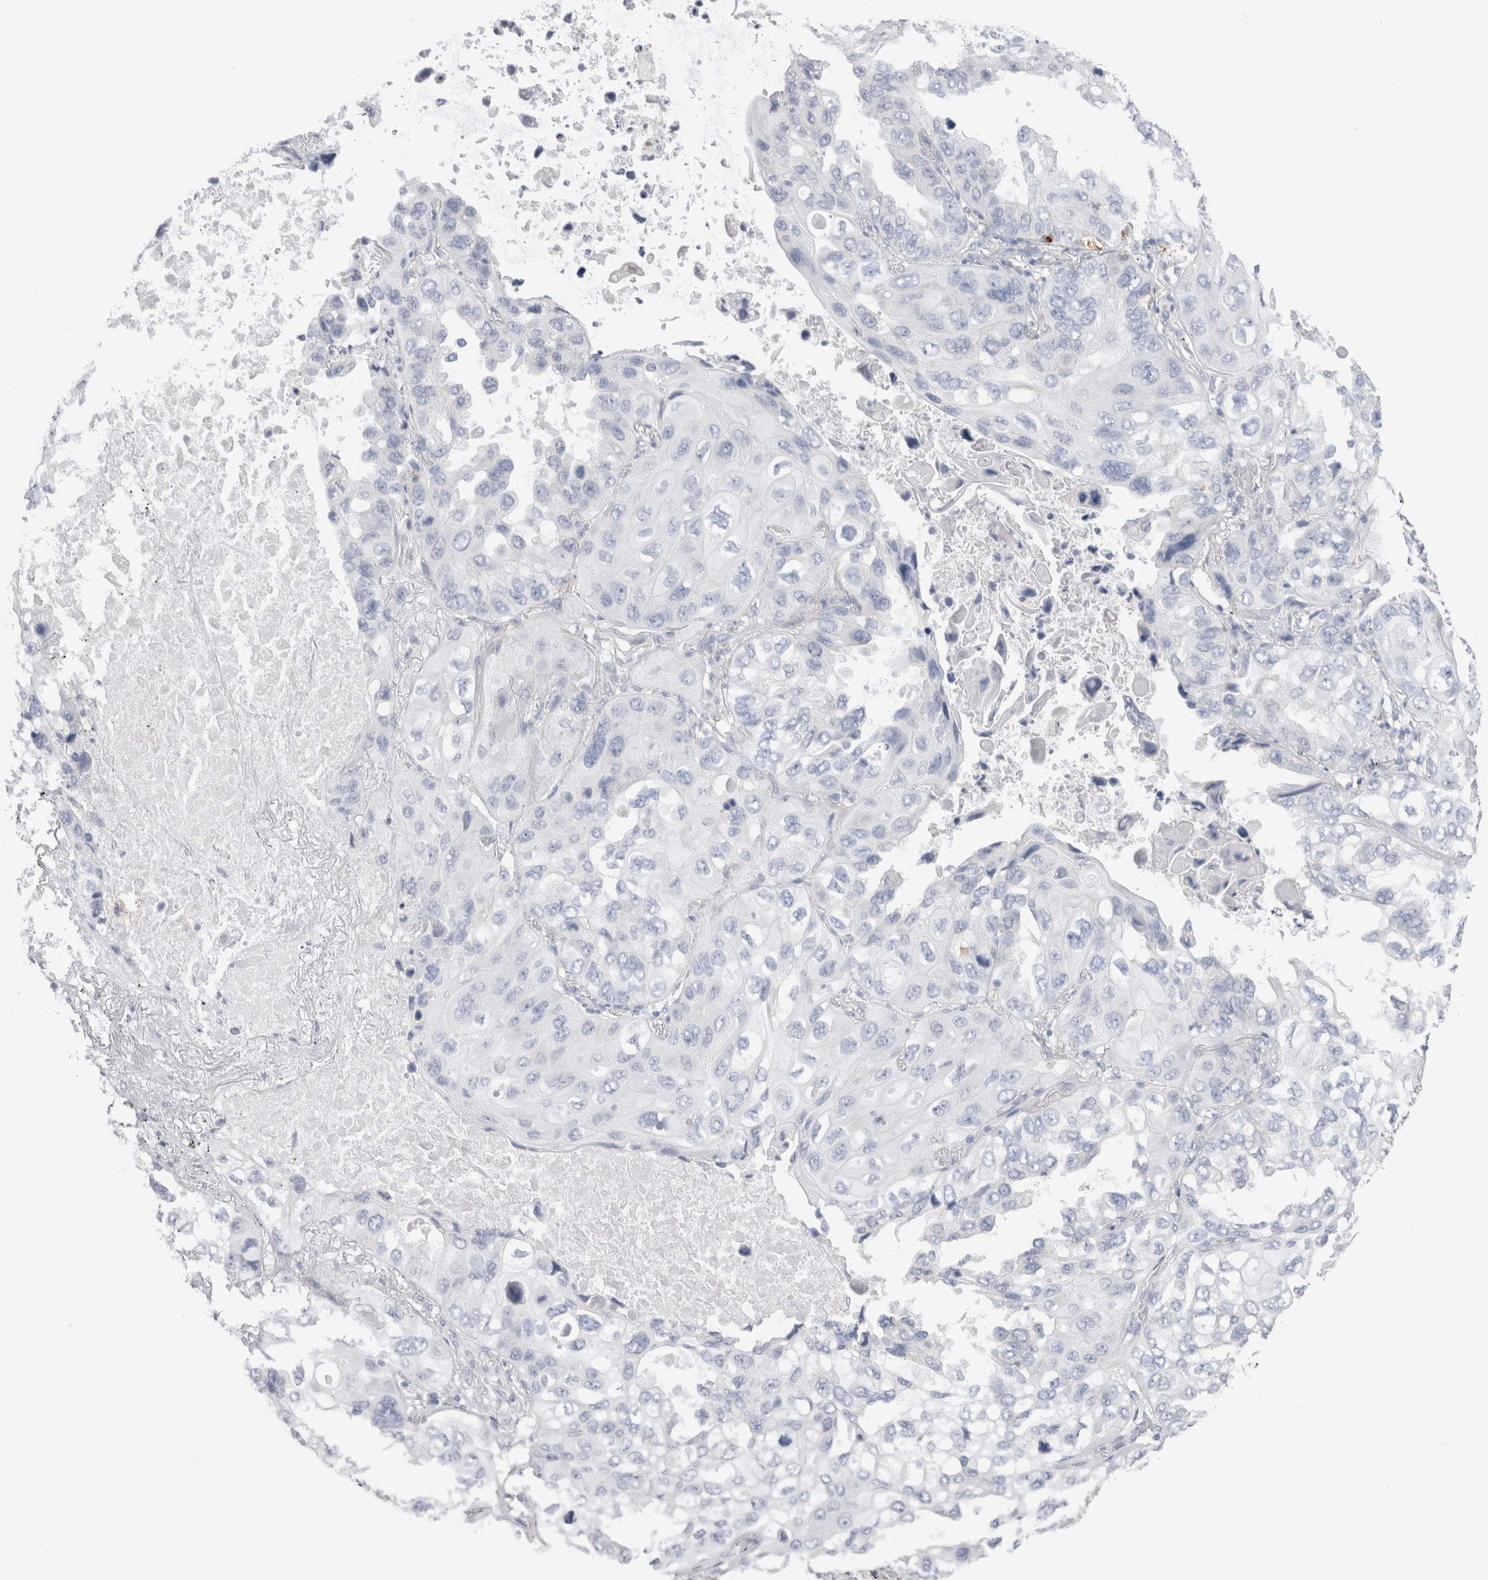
{"staining": {"intensity": "negative", "quantity": "none", "location": "none"}, "tissue": "lung cancer", "cell_type": "Tumor cells", "image_type": "cancer", "snomed": [{"axis": "morphology", "description": "Squamous cell carcinoma, NOS"}, {"axis": "topography", "description": "Lung"}], "caption": "Lung cancer (squamous cell carcinoma) was stained to show a protein in brown. There is no significant expression in tumor cells.", "gene": "EPDR1", "patient": {"sex": "female", "age": 73}}